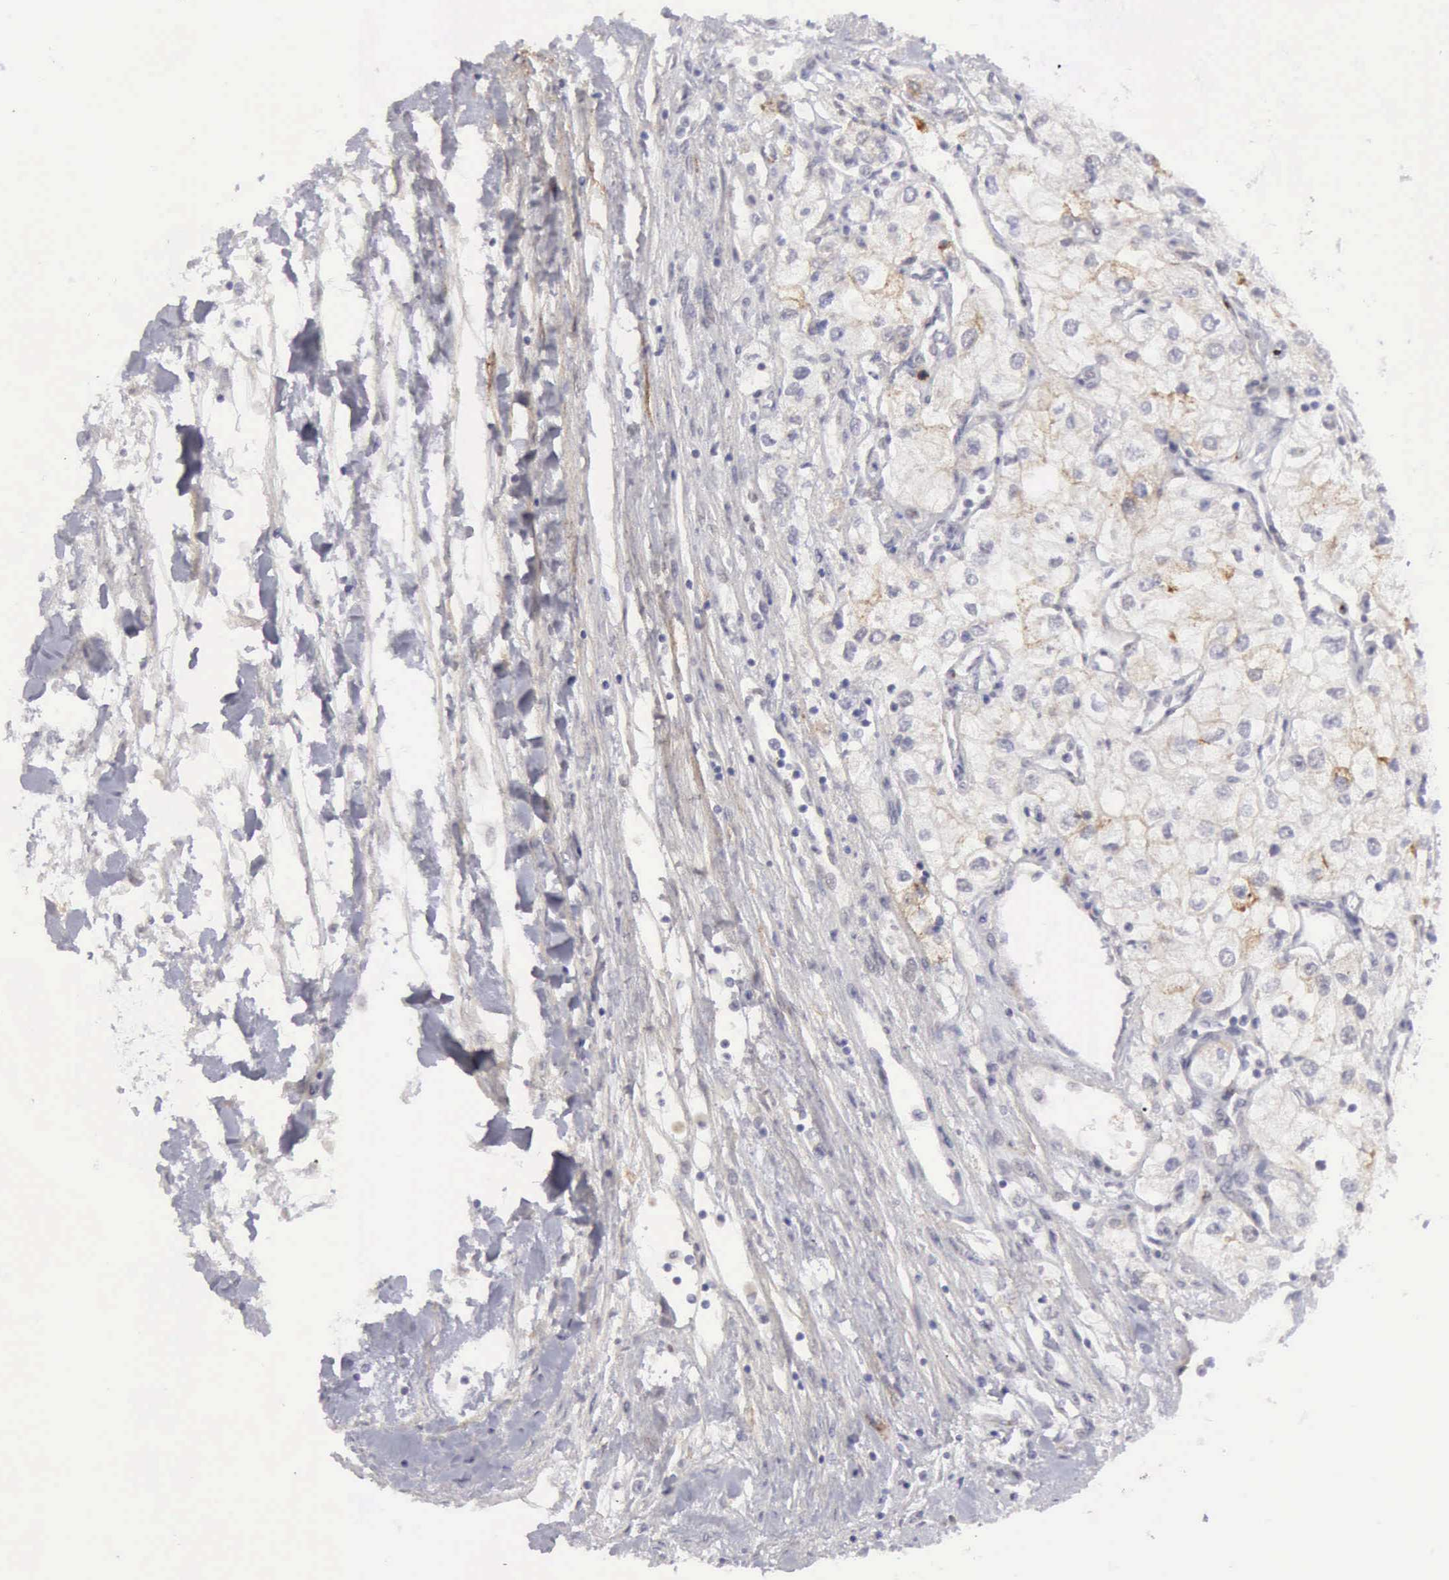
{"staining": {"intensity": "negative", "quantity": "none", "location": "none"}, "tissue": "renal cancer", "cell_type": "Tumor cells", "image_type": "cancer", "snomed": [{"axis": "morphology", "description": "Adenocarcinoma, NOS"}, {"axis": "topography", "description": "Kidney"}], "caption": "Photomicrograph shows no protein staining in tumor cells of renal adenocarcinoma tissue.", "gene": "TFRC", "patient": {"sex": "male", "age": 57}}